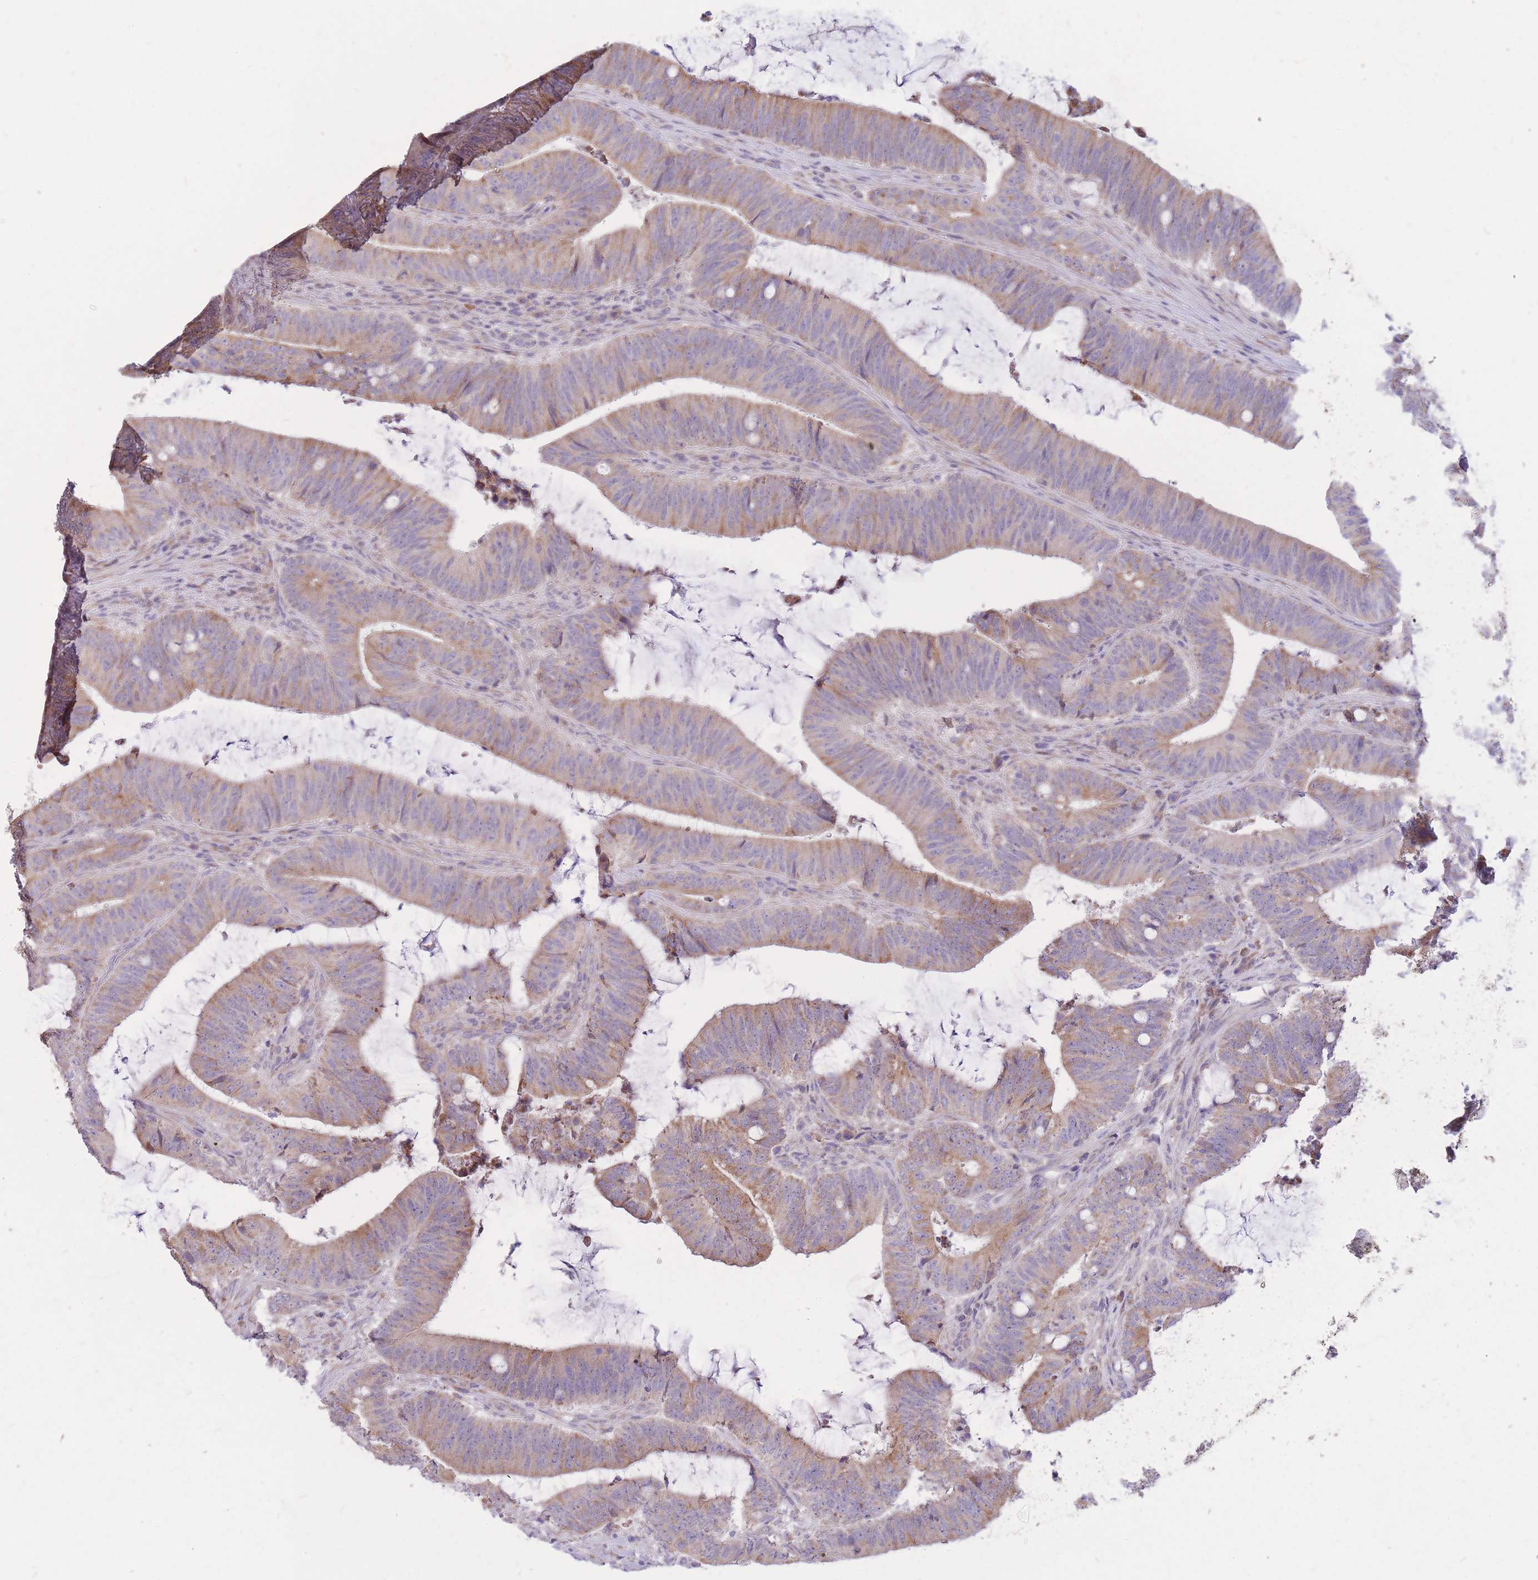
{"staining": {"intensity": "weak", "quantity": ">75%", "location": "cytoplasmic/membranous"}, "tissue": "colorectal cancer", "cell_type": "Tumor cells", "image_type": "cancer", "snomed": [{"axis": "morphology", "description": "Adenocarcinoma, NOS"}, {"axis": "topography", "description": "Colon"}], "caption": "A brown stain highlights weak cytoplasmic/membranous positivity of a protein in colorectal adenocarcinoma tumor cells. (Brightfield microscopy of DAB IHC at high magnification).", "gene": "TOPAZ1", "patient": {"sex": "female", "age": 43}}